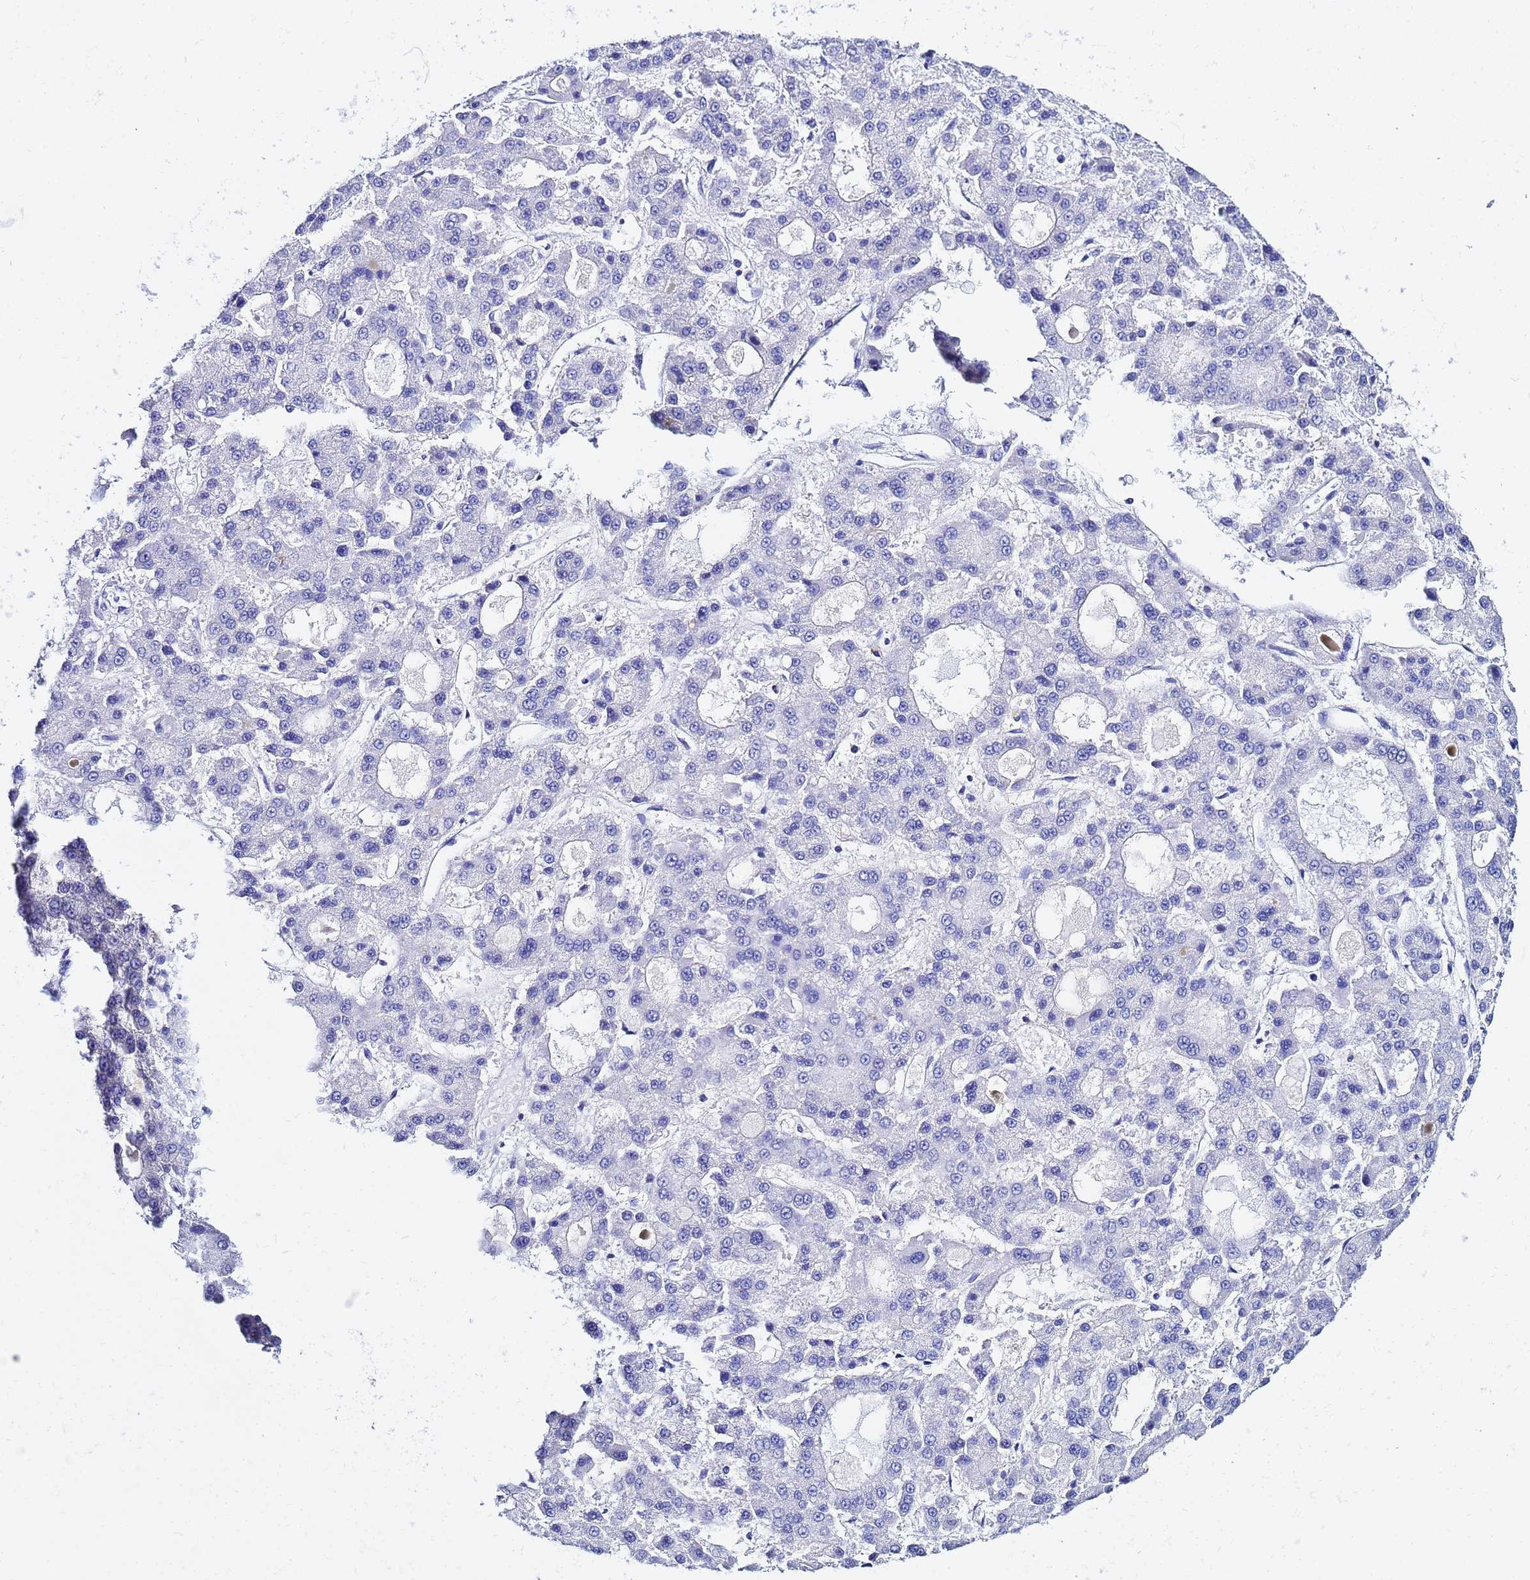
{"staining": {"intensity": "negative", "quantity": "none", "location": "none"}, "tissue": "liver cancer", "cell_type": "Tumor cells", "image_type": "cancer", "snomed": [{"axis": "morphology", "description": "Carcinoma, Hepatocellular, NOS"}, {"axis": "topography", "description": "Liver"}], "caption": "An image of human liver cancer (hepatocellular carcinoma) is negative for staining in tumor cells. The staining is performed using DAB (3,3'-diaminobenzidine) brown chromogen with nuclei counter-stained in using hematoxylin.", "gene": "LENG1", "patient": {"sex": "male", "age": 70}}